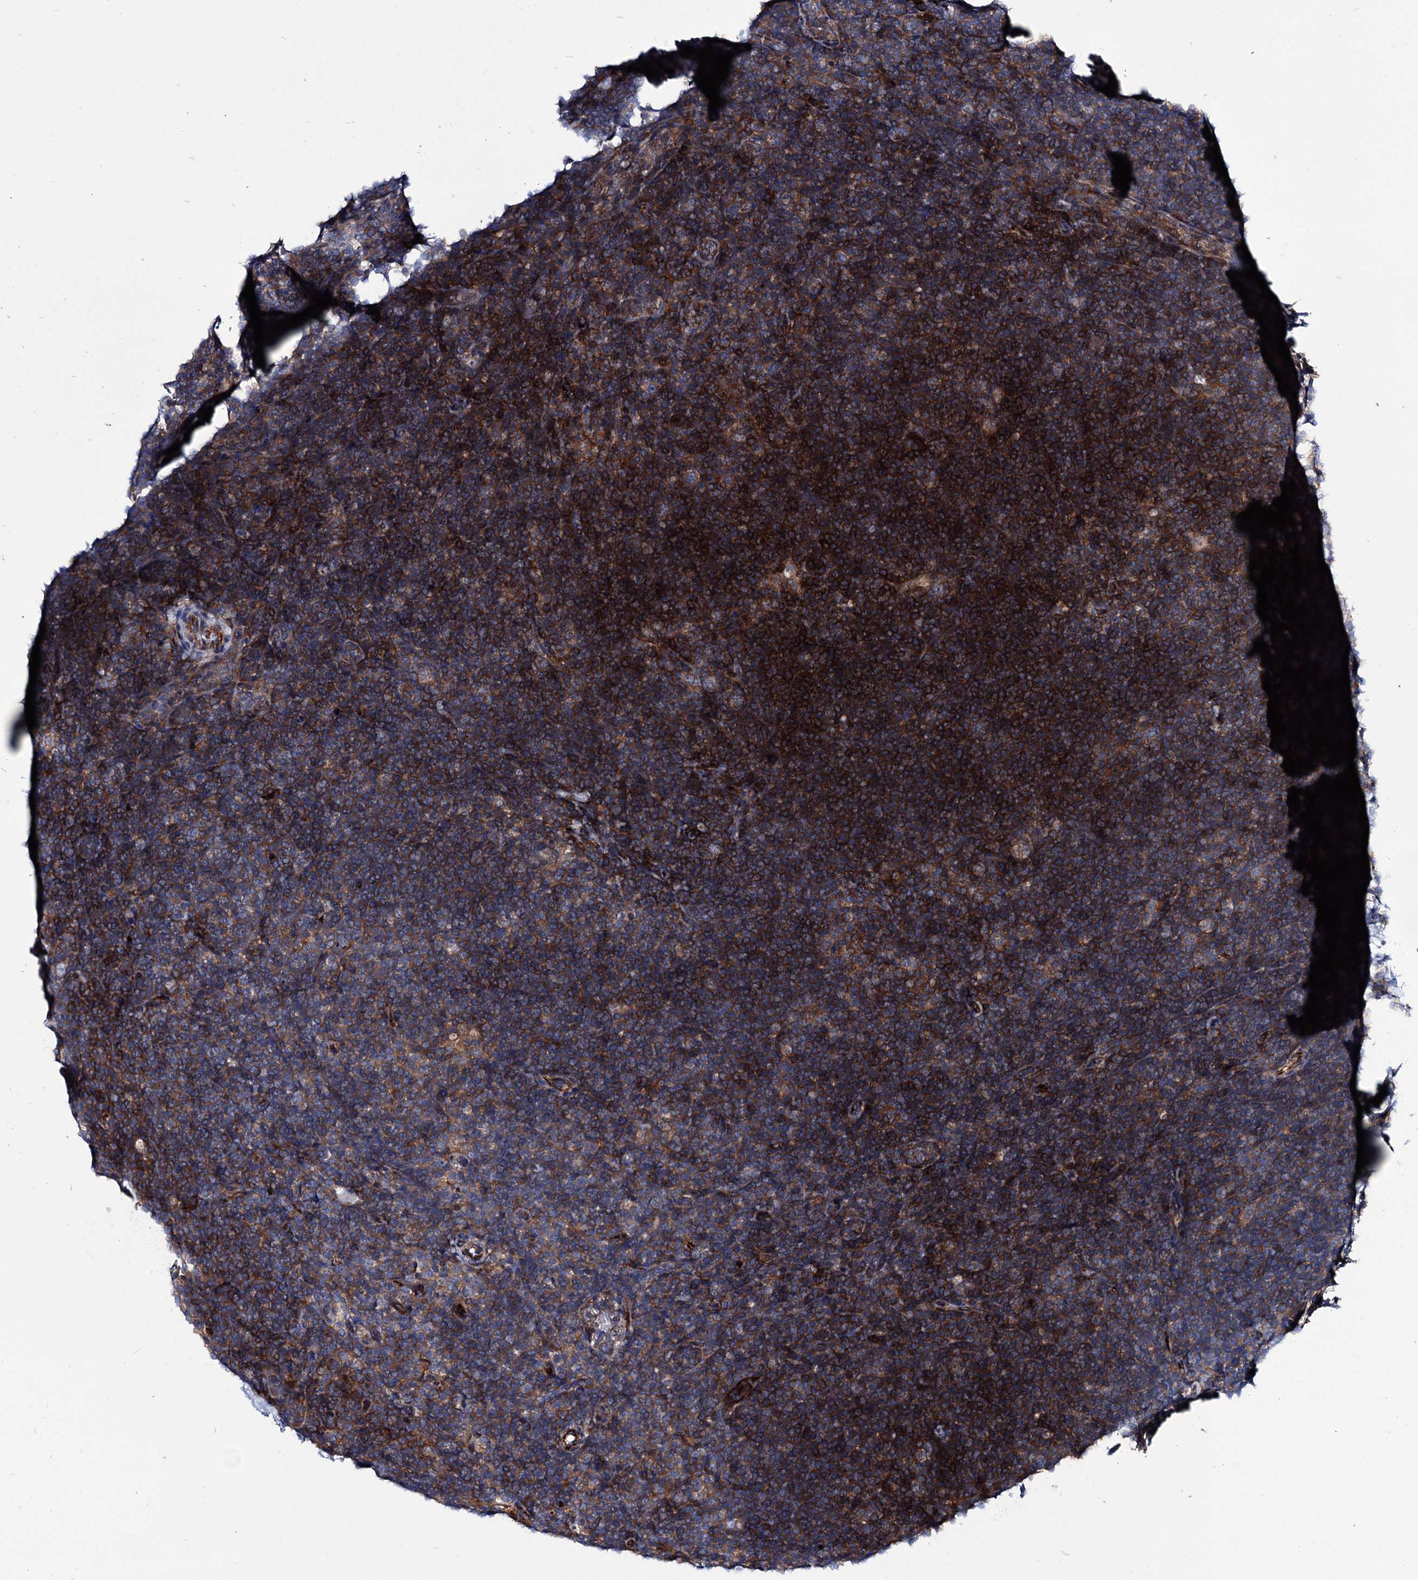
{"staining": {"intensity": "moderate", "quantity": "<25%", "location": "cytoplasmic/membranous"}, "tissue": "lymphoma", "cell_type": "Tumor cells", "image_type": "cancer", "snomed": [{"axis": "morphology", "description": "Hodgkin's disease, NOS"}, {"axis": "topography", "description": "Lymph node"}], "caption": "Protein staining by IHC exhibits moderate cytoplasmic/membranous positivity in about <25% of tumor cells in lymphoma.", "gene": "AXL", "patient": {"sex": "female", "age": 57}}